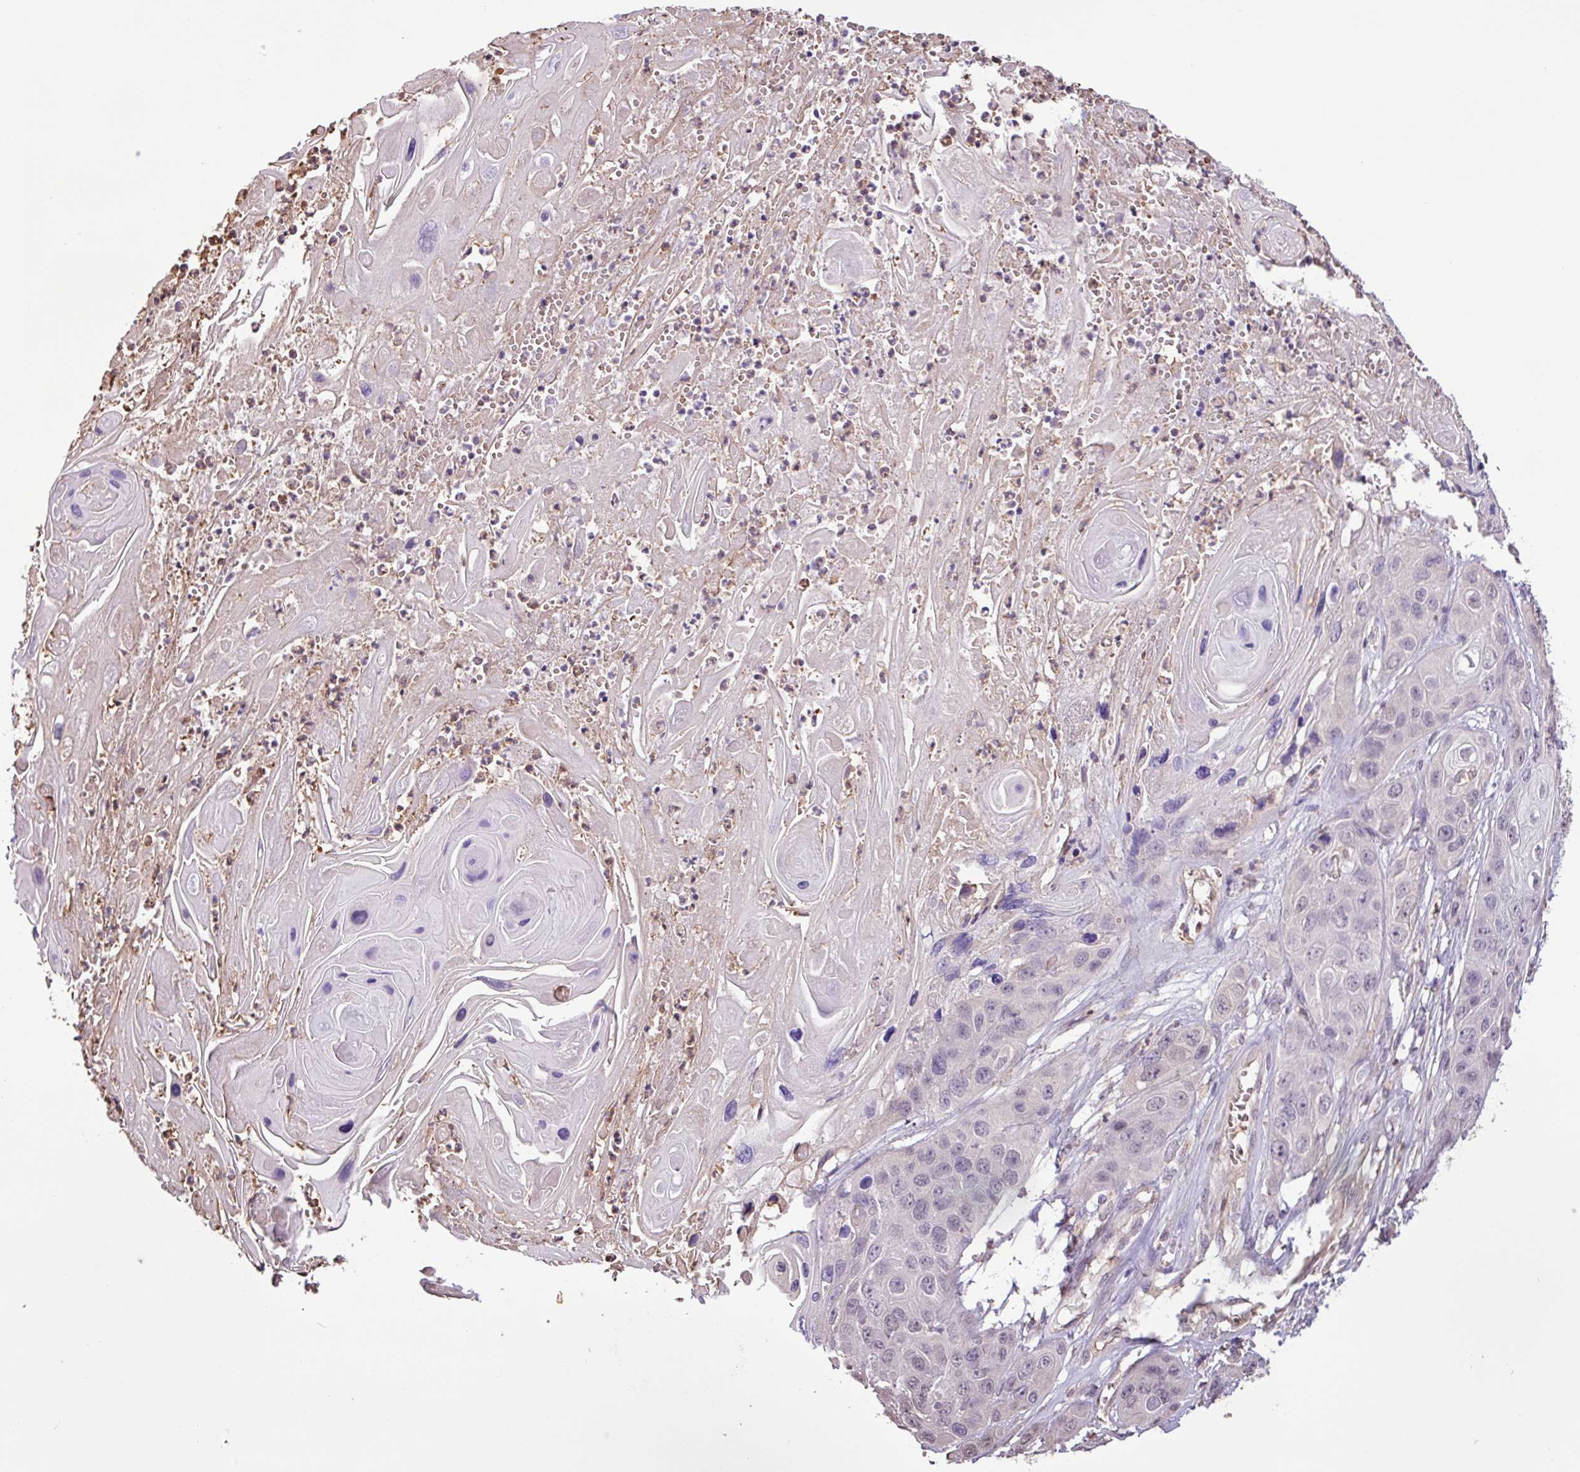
{"staining": {"intensity": "negative", "quantity": "none", "location": "none"}, "tissue": "skin cancer", "cell_type": "Tumor cells", "image_type": "cancer", "snomed": [{"axis": "morphology", "description": "Squamous cell carcinoma, NOS"}, {"axis": "topography", "description": "Skin"}], "caption": "Immunohistochemical staining of skin squamous cell carcinoma shows no significant positivity in tumor cells.", "gene": "CHST11", "patient": {"sex": "male", "age": 55}}